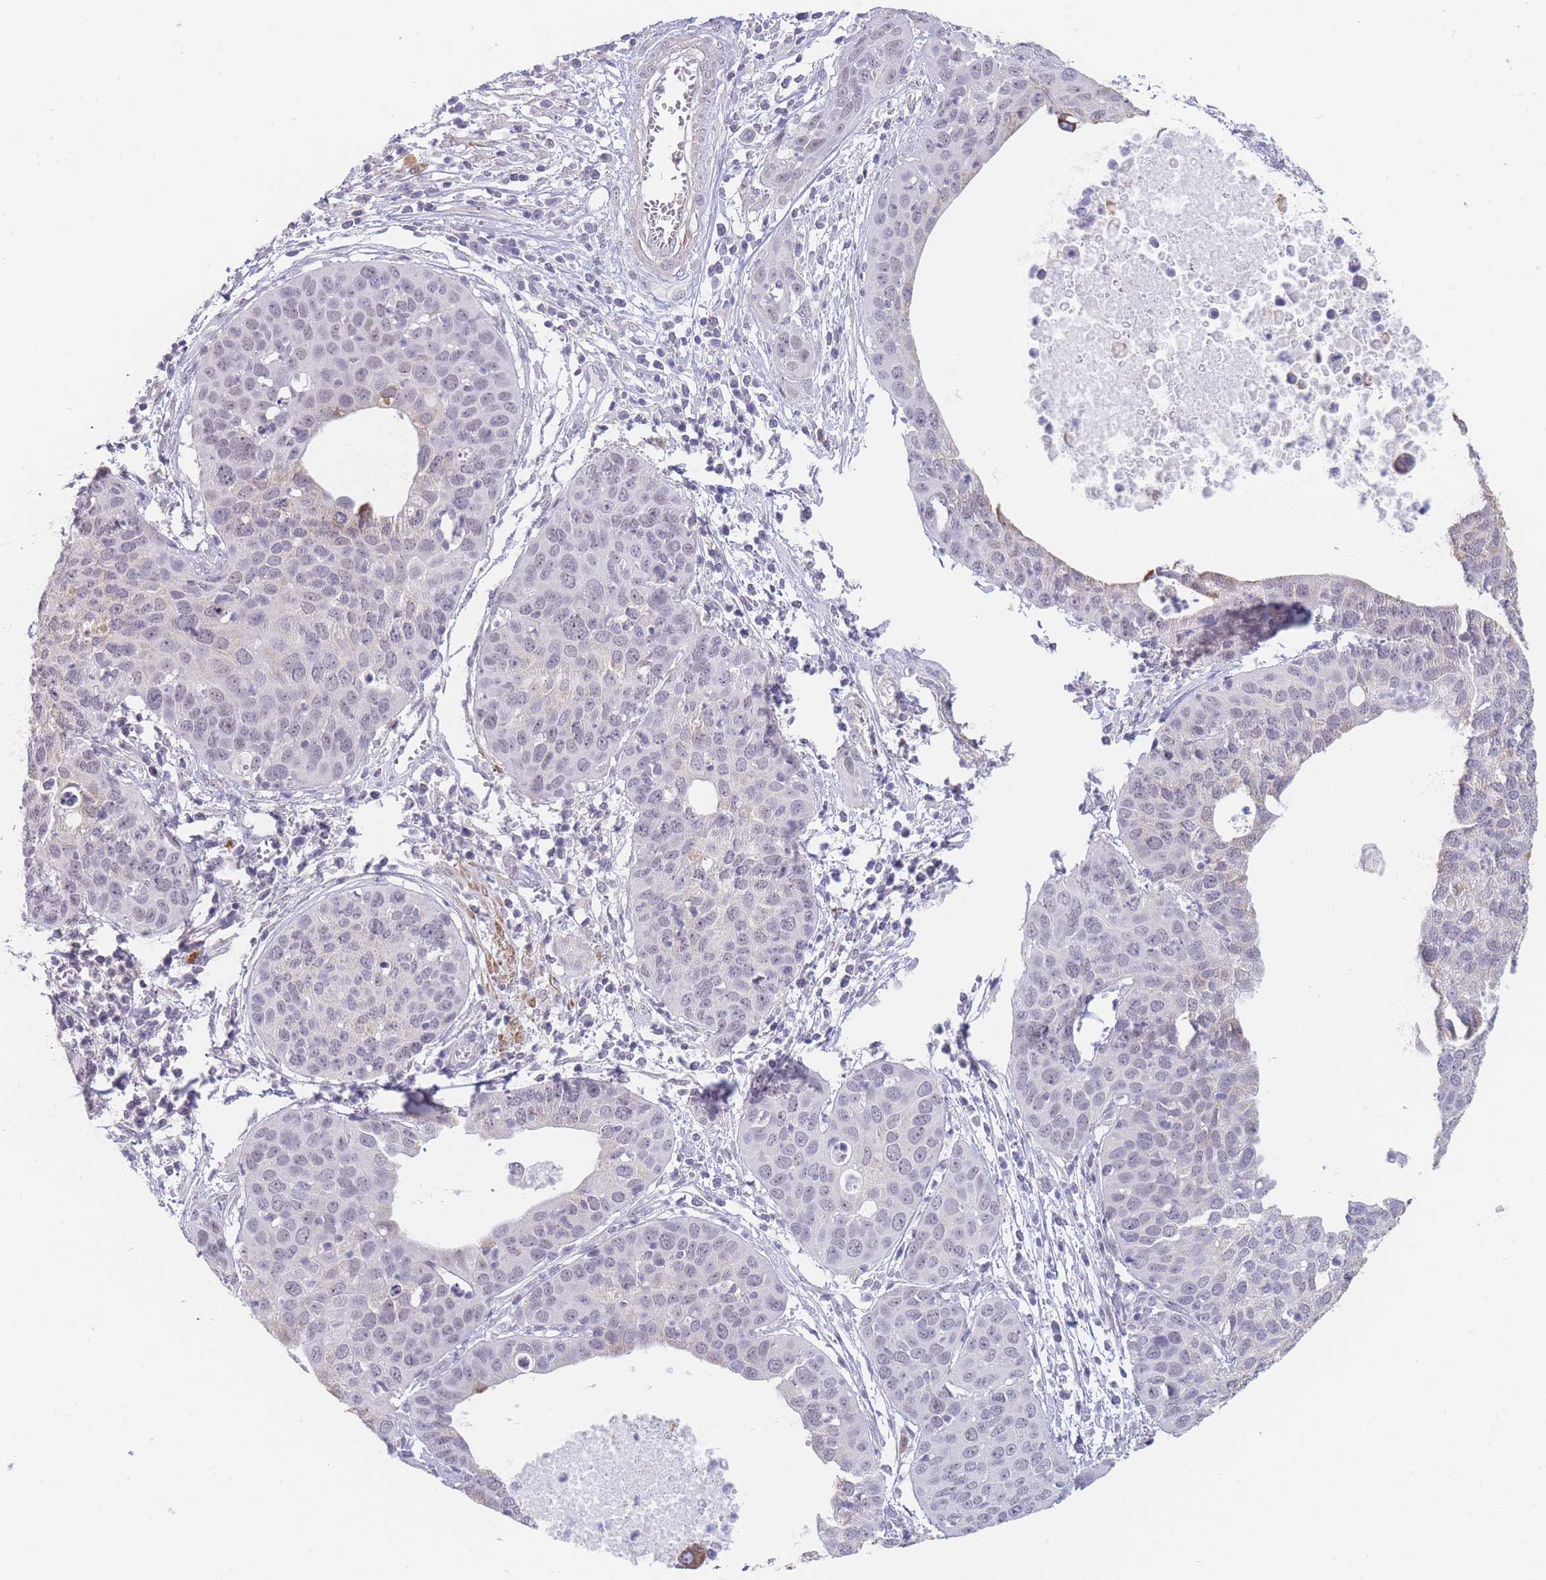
{"staining": {"intensity": "negative", "quantity": "none", "location": "none"}, "tissue": "cervical cancer", "cell_type": "Tumor cells", "image_type": "cancer", "snomed": [{"axis": "morphology", "description": "Squamous cell carcinoma, NOS"}, {"axis": "topography", "description": "Cervix"}], "caption": "Tumor cells show no significant expression in squamous cell carcinoma (cervical).", "gene": "ASAP3", "patient": {"sex": "female", "age": 36}}